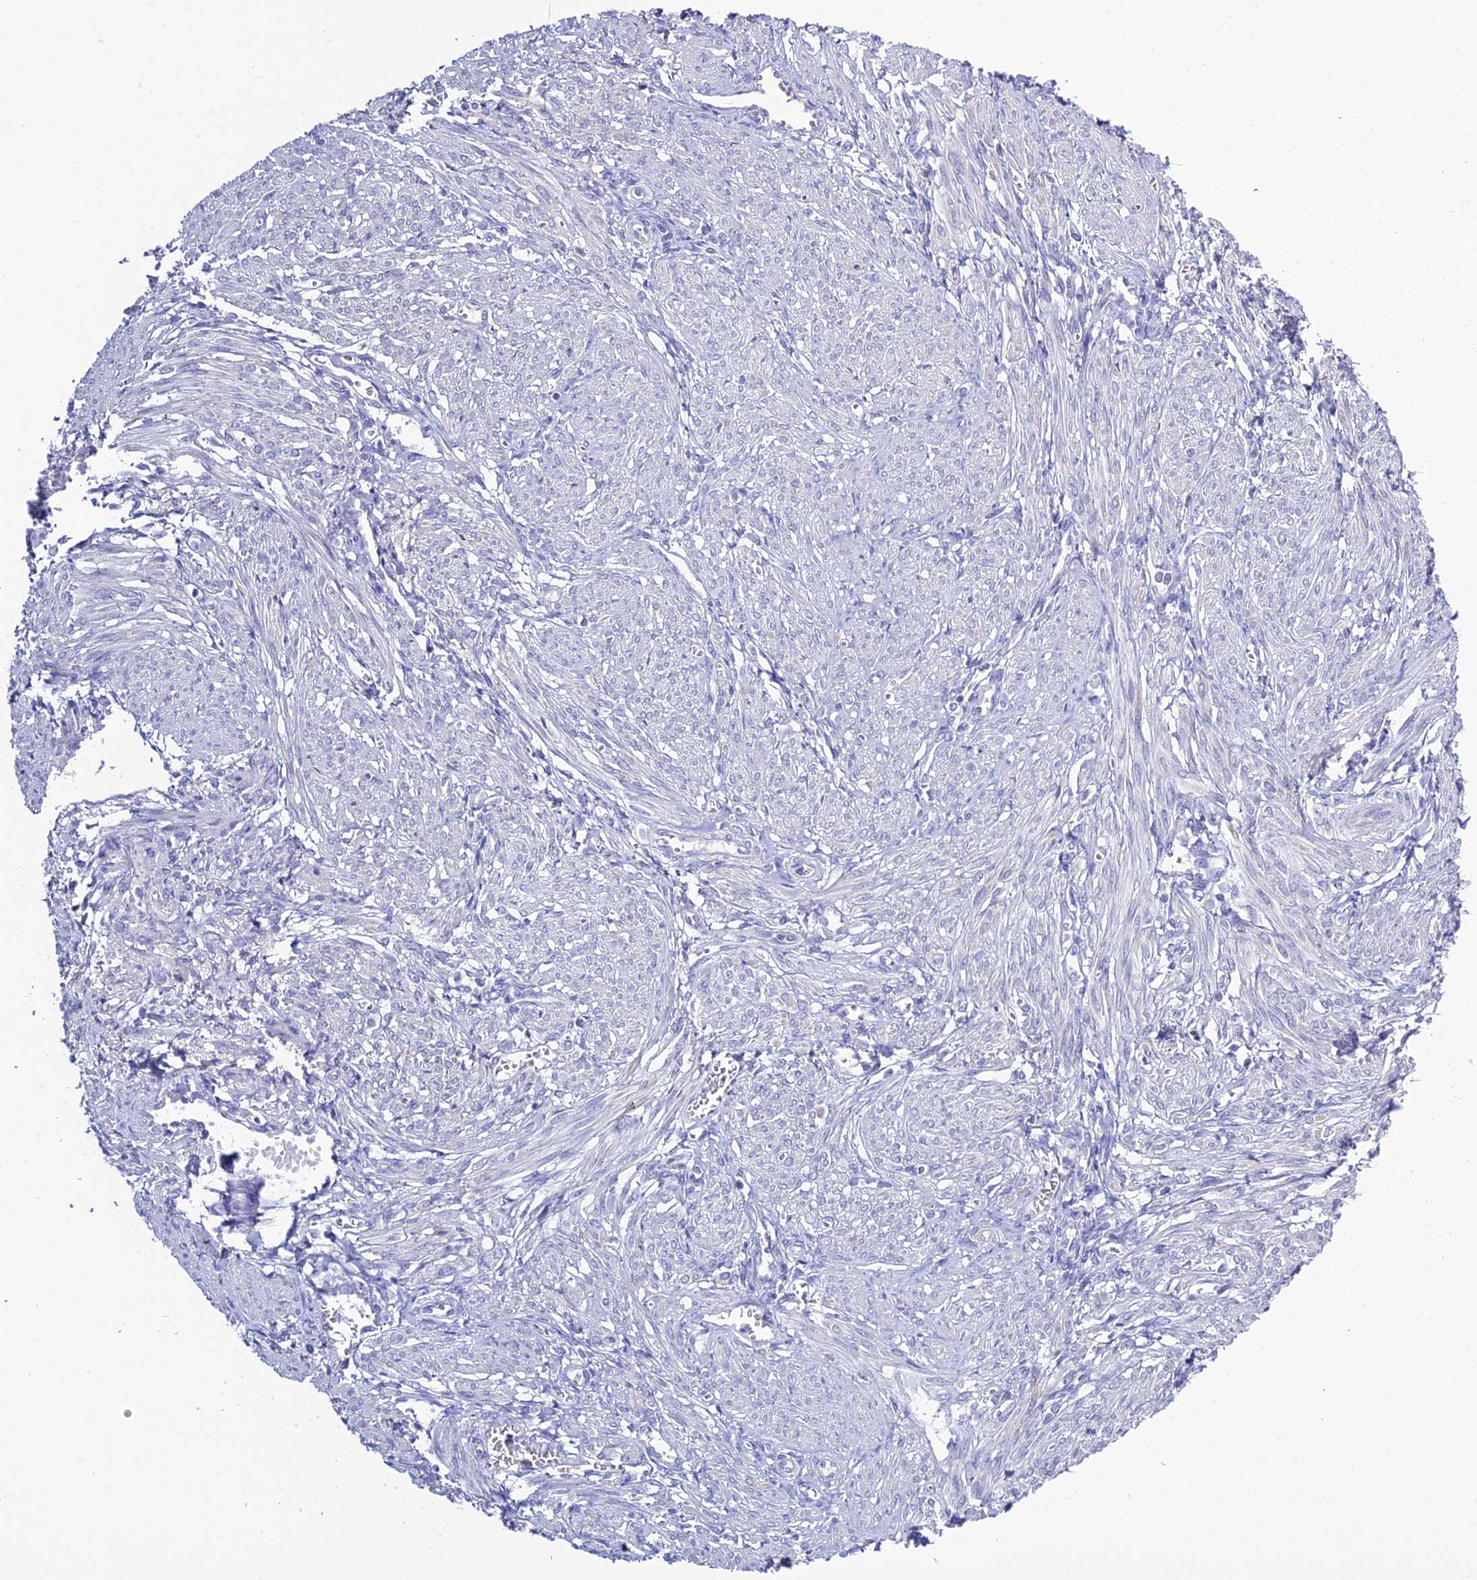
{"staining": {"intensity": "negative", "quantity": "none", "location": "none"}, "tissue": "smooth muscle", "cell_type": "Smooth muscle cells", "image_type": "normal", "snomed": [{"axis": "morphology", "description": "Normal tissue, NOS"}, {"axis": "topography", "description": "Smooth muscle"}], "caption": "Protein analysis of benign smooth muscle displays no significant staining in smooth muscle cells. Brightfield microscopy of immunohistochemistry stained with DAB (brown) and hematoxylin (blue), captured at high magnification.", "gene": "BHMT2", "patient": {"sex": "female", "age": 39}}